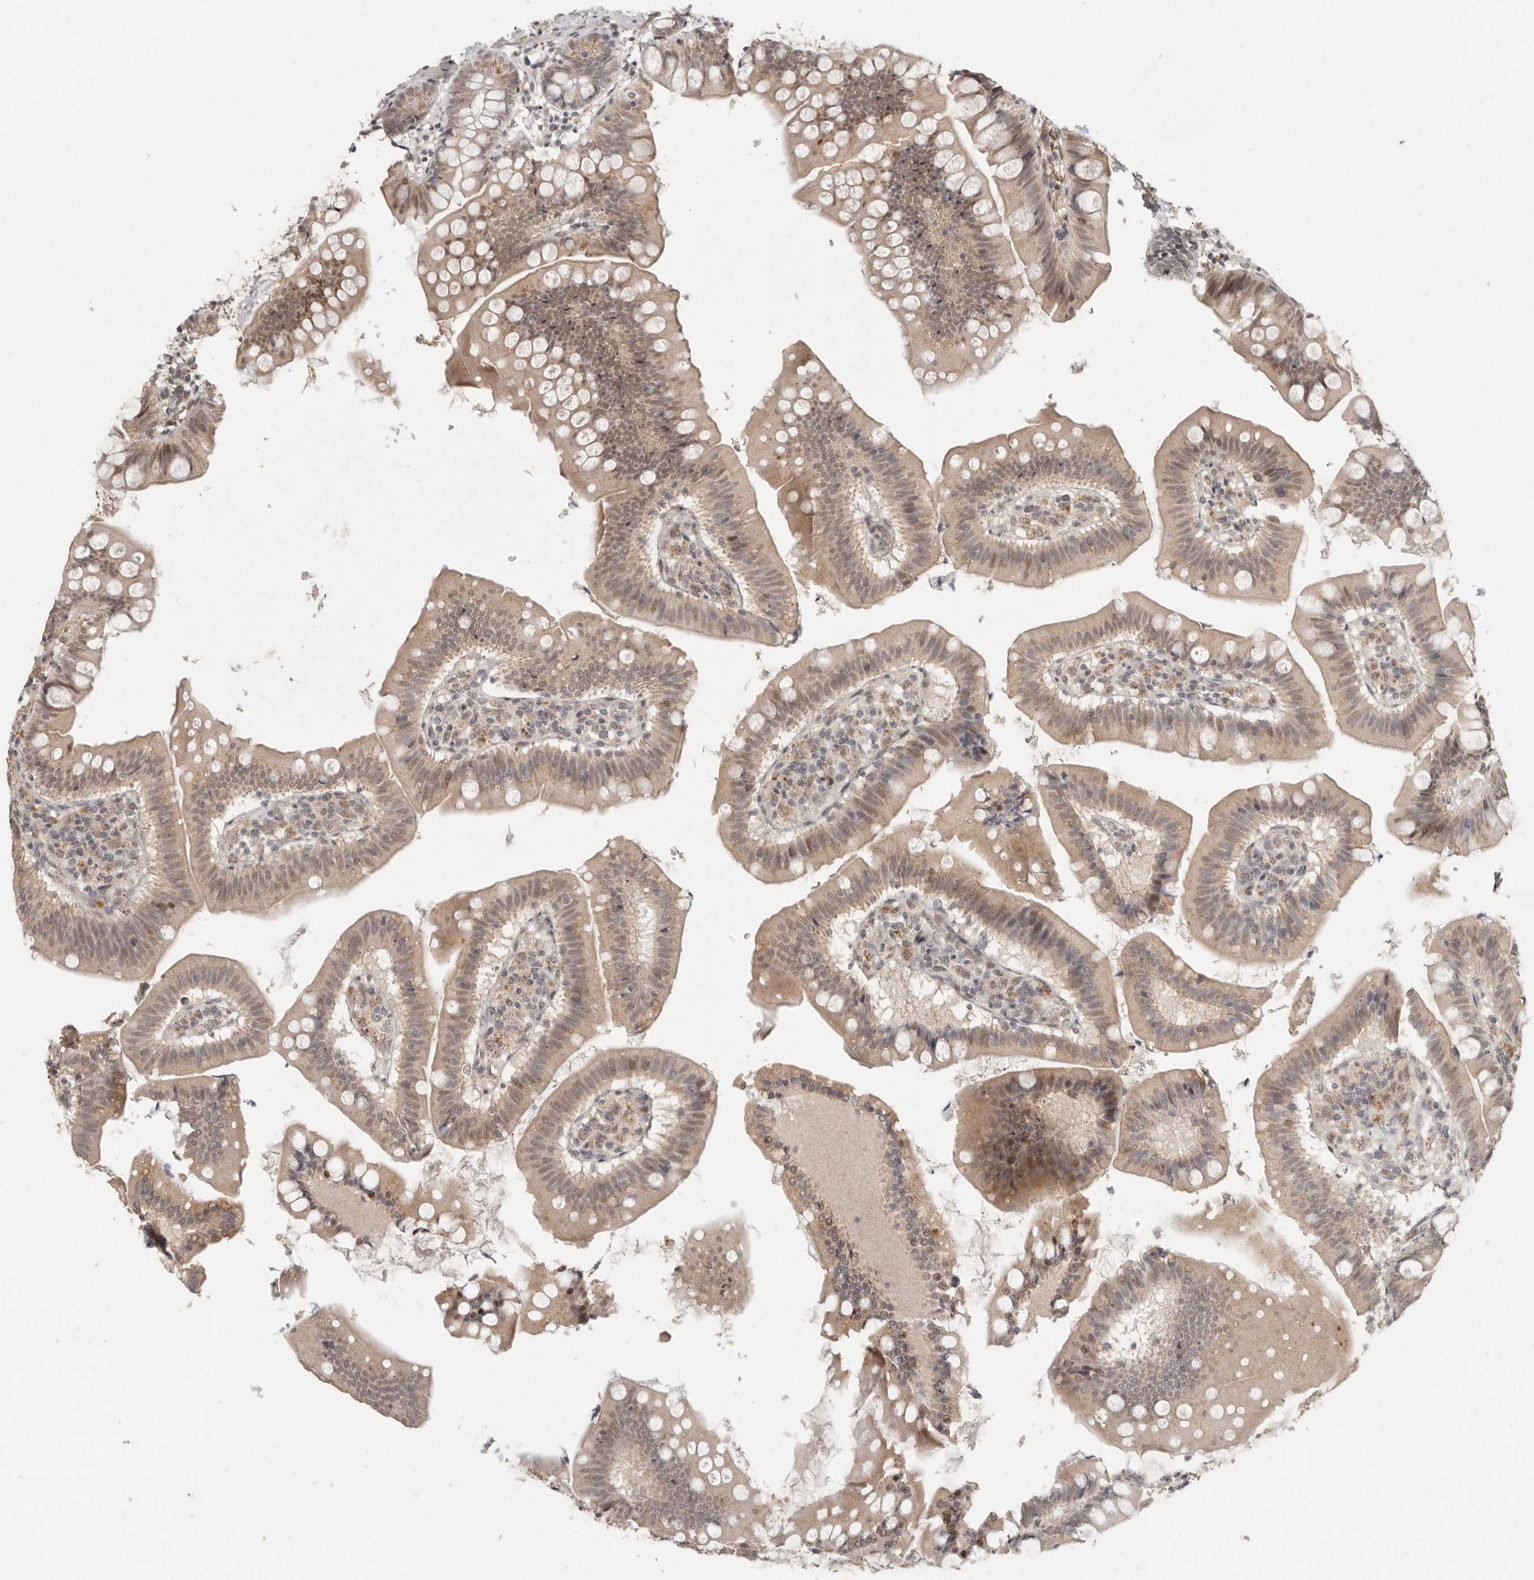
{"staining": {"intensity": "moderate", "quantity": ">75%", "location": "cytoplasmic/membranous,nuclear"}, "tissue": "small intestine", "cell_type": "Glandular cells", "image_type": "normal", "snomed": [{"axis": "morphology", "description": "Normal tissue, NOS"}, {"axis": "topography", "description": "Small intestine"}], "caption": "Small intestine stained with DAB (3,3'-diaminobenzidine) immunohistochemistry reveals medium levels of moderate cytoplasmic/membranous,nuclear expression in about >75% of glandular cells.", "gene": "LRRC75A", "patient": {"sex": "male", "age": 7}}